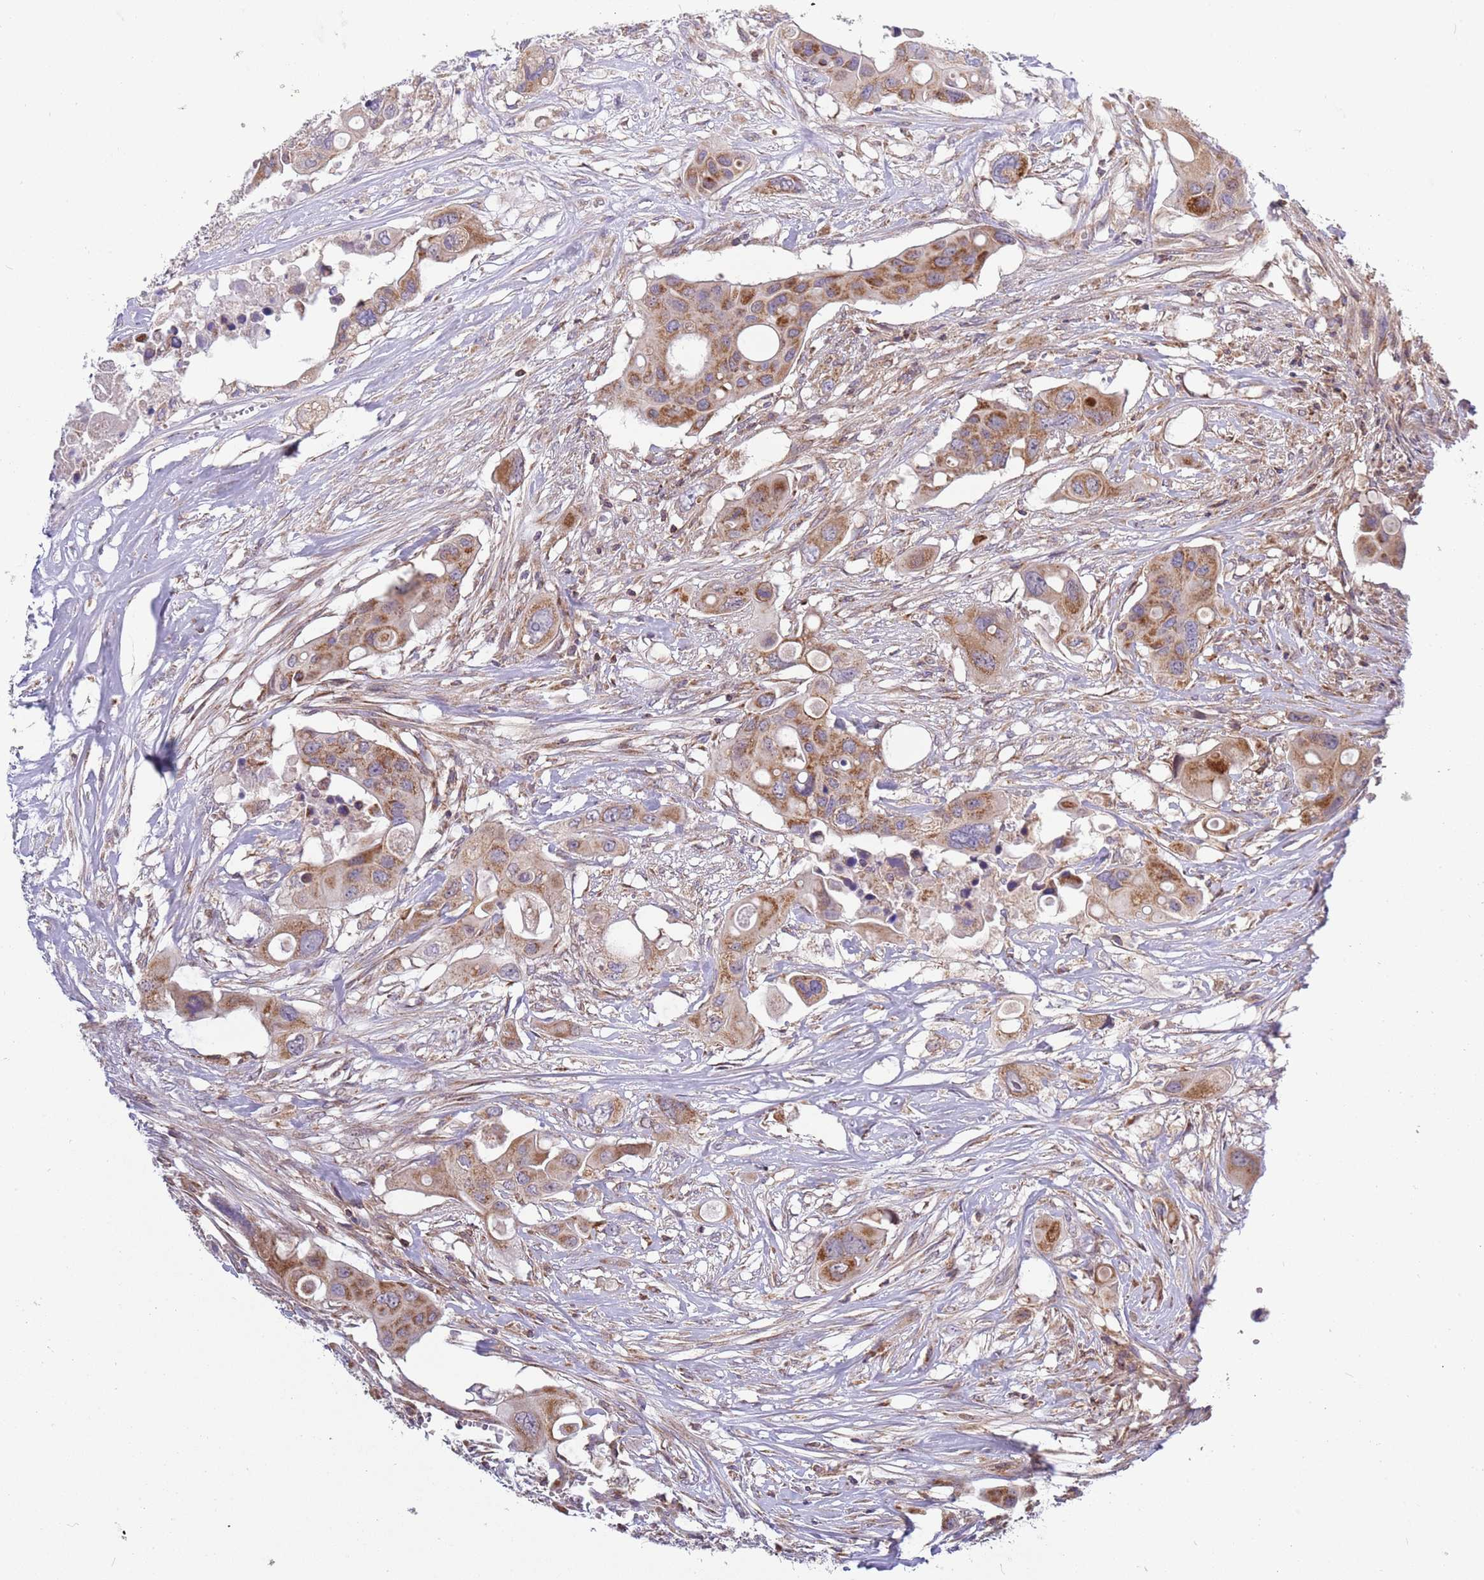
{"staining": {"intensity": "moderate", "quantity": ">75%", "location": "cytoplasmic/membranous"}, "tissue": "colorectal cancer", "cell_type": "Tumor cells", "image_type": "cancer", "snomed": [{"axis": "morphology", "description": "Adenocarcinoma, NOS"}, {"axis": "topography", "description": "Colon"}], "caption": "The image displays staining of colorectal adenocarcinoma, revealing moderate cytoplasmic/membranous protein positivity (brown color) within tumor cells. (DAB IHC, brown staining for protein, blue staining for nuclei).", "gene": "IRS4", "patient": {"sex": "male", "age": 77}}